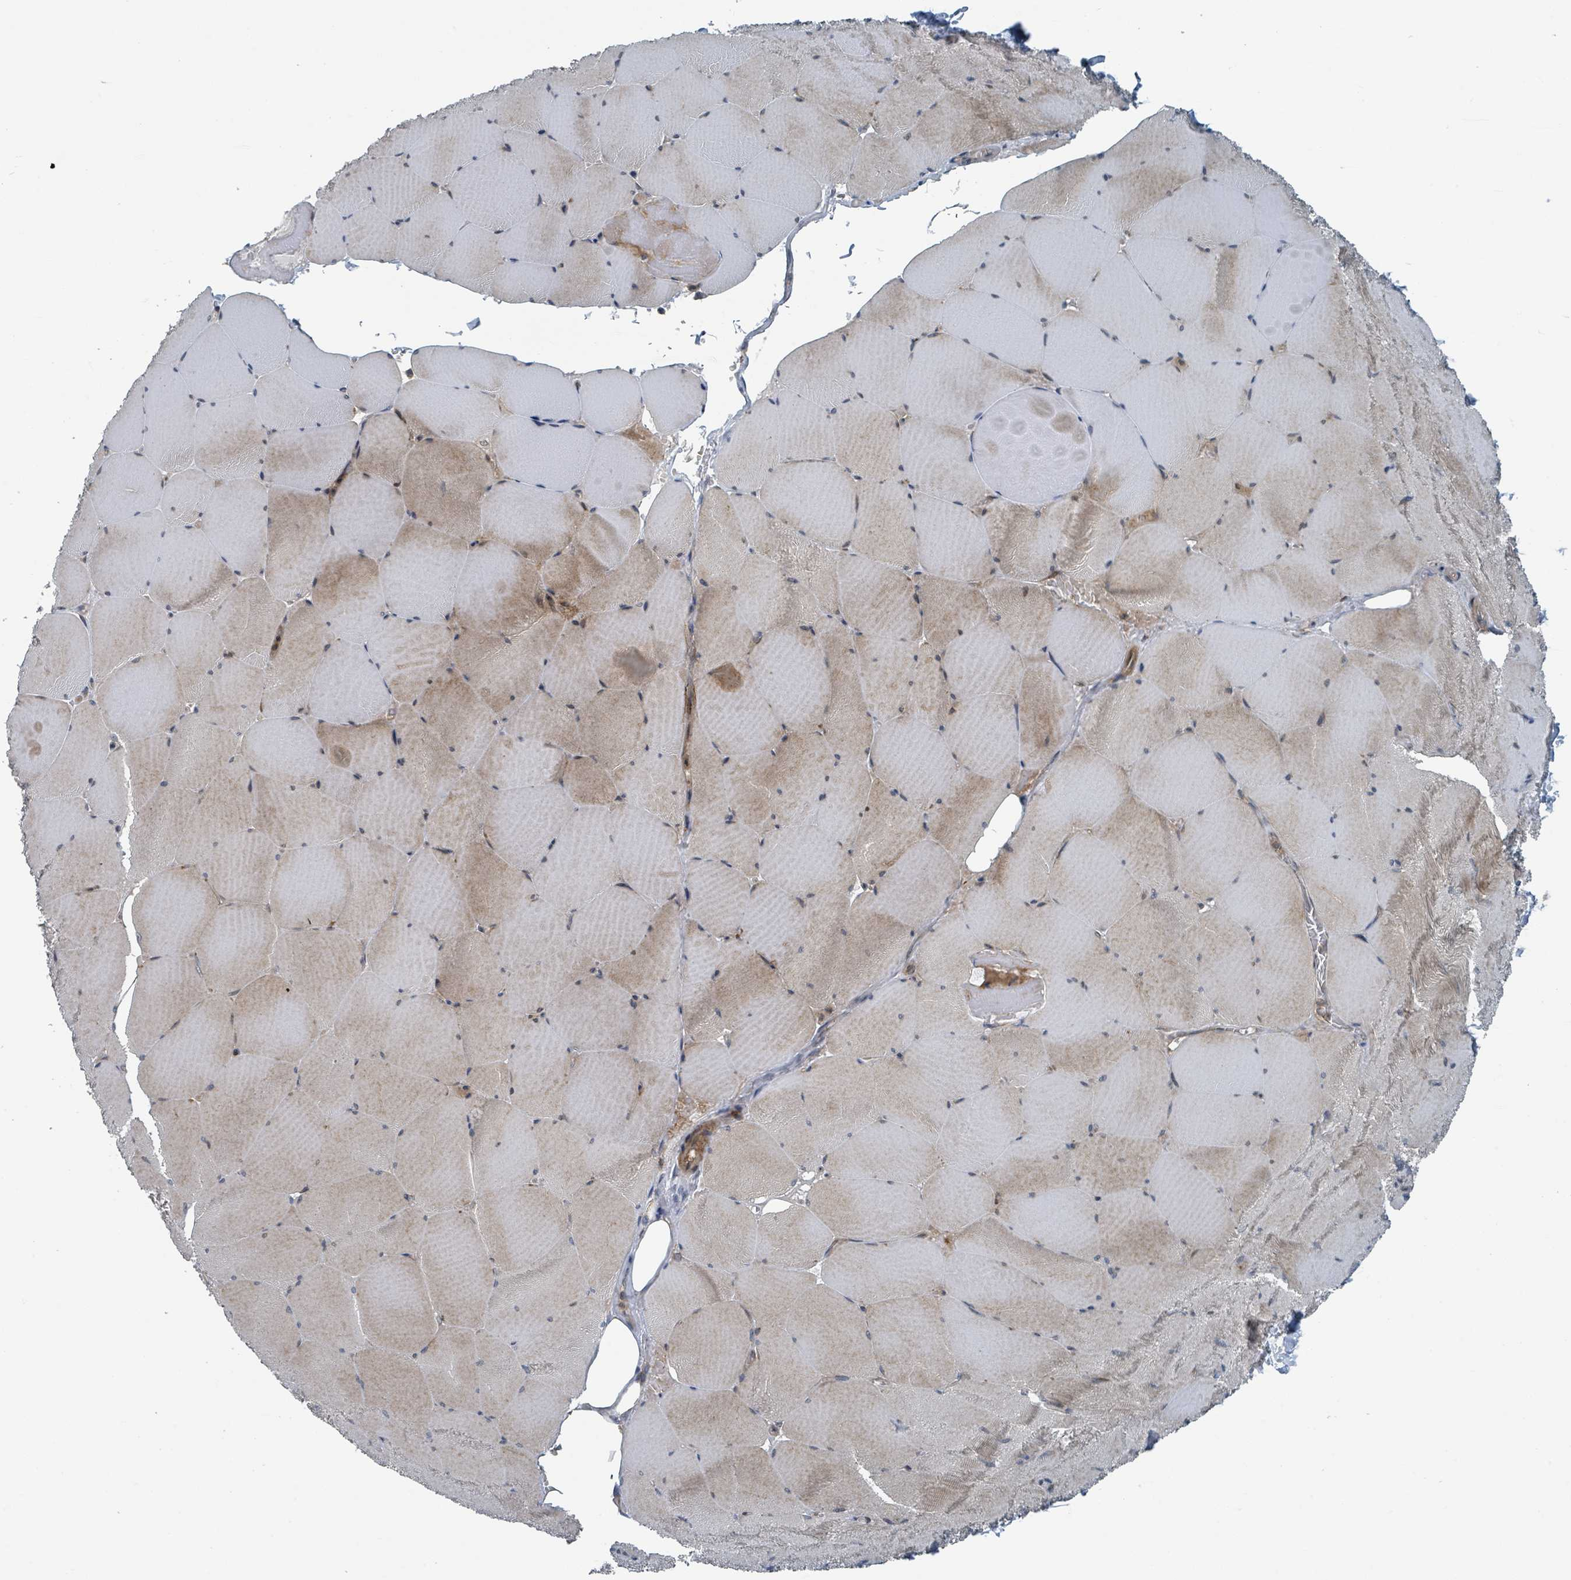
{"staining": {"intensity": "moderate", "quantity": "25%-75%", "location": "cytoplasmic/membranous,nuclear"}, "tissue": "skeletal muscle", "cell_type": "Myocytes", "image_type": "normal", "snomed": [{"axis": "morphology", "description": "Normal tissue, NOS"}, {"axis": "topography", "description": "Skeletal muscle"}, {"axis": "topography", "description": "Head-Neck"}], "caption": "This photomicrograph displays unremarkable skeletal muscle stained with IHC to label a protein in brown. The cytoplasmic/membranous,nuclear of myocytes show moderate positivity for the protein. Nuclei are counter-stained blue.", "gene": "GOLGA7B", "patient": {"sex": "male", "age": 66}}